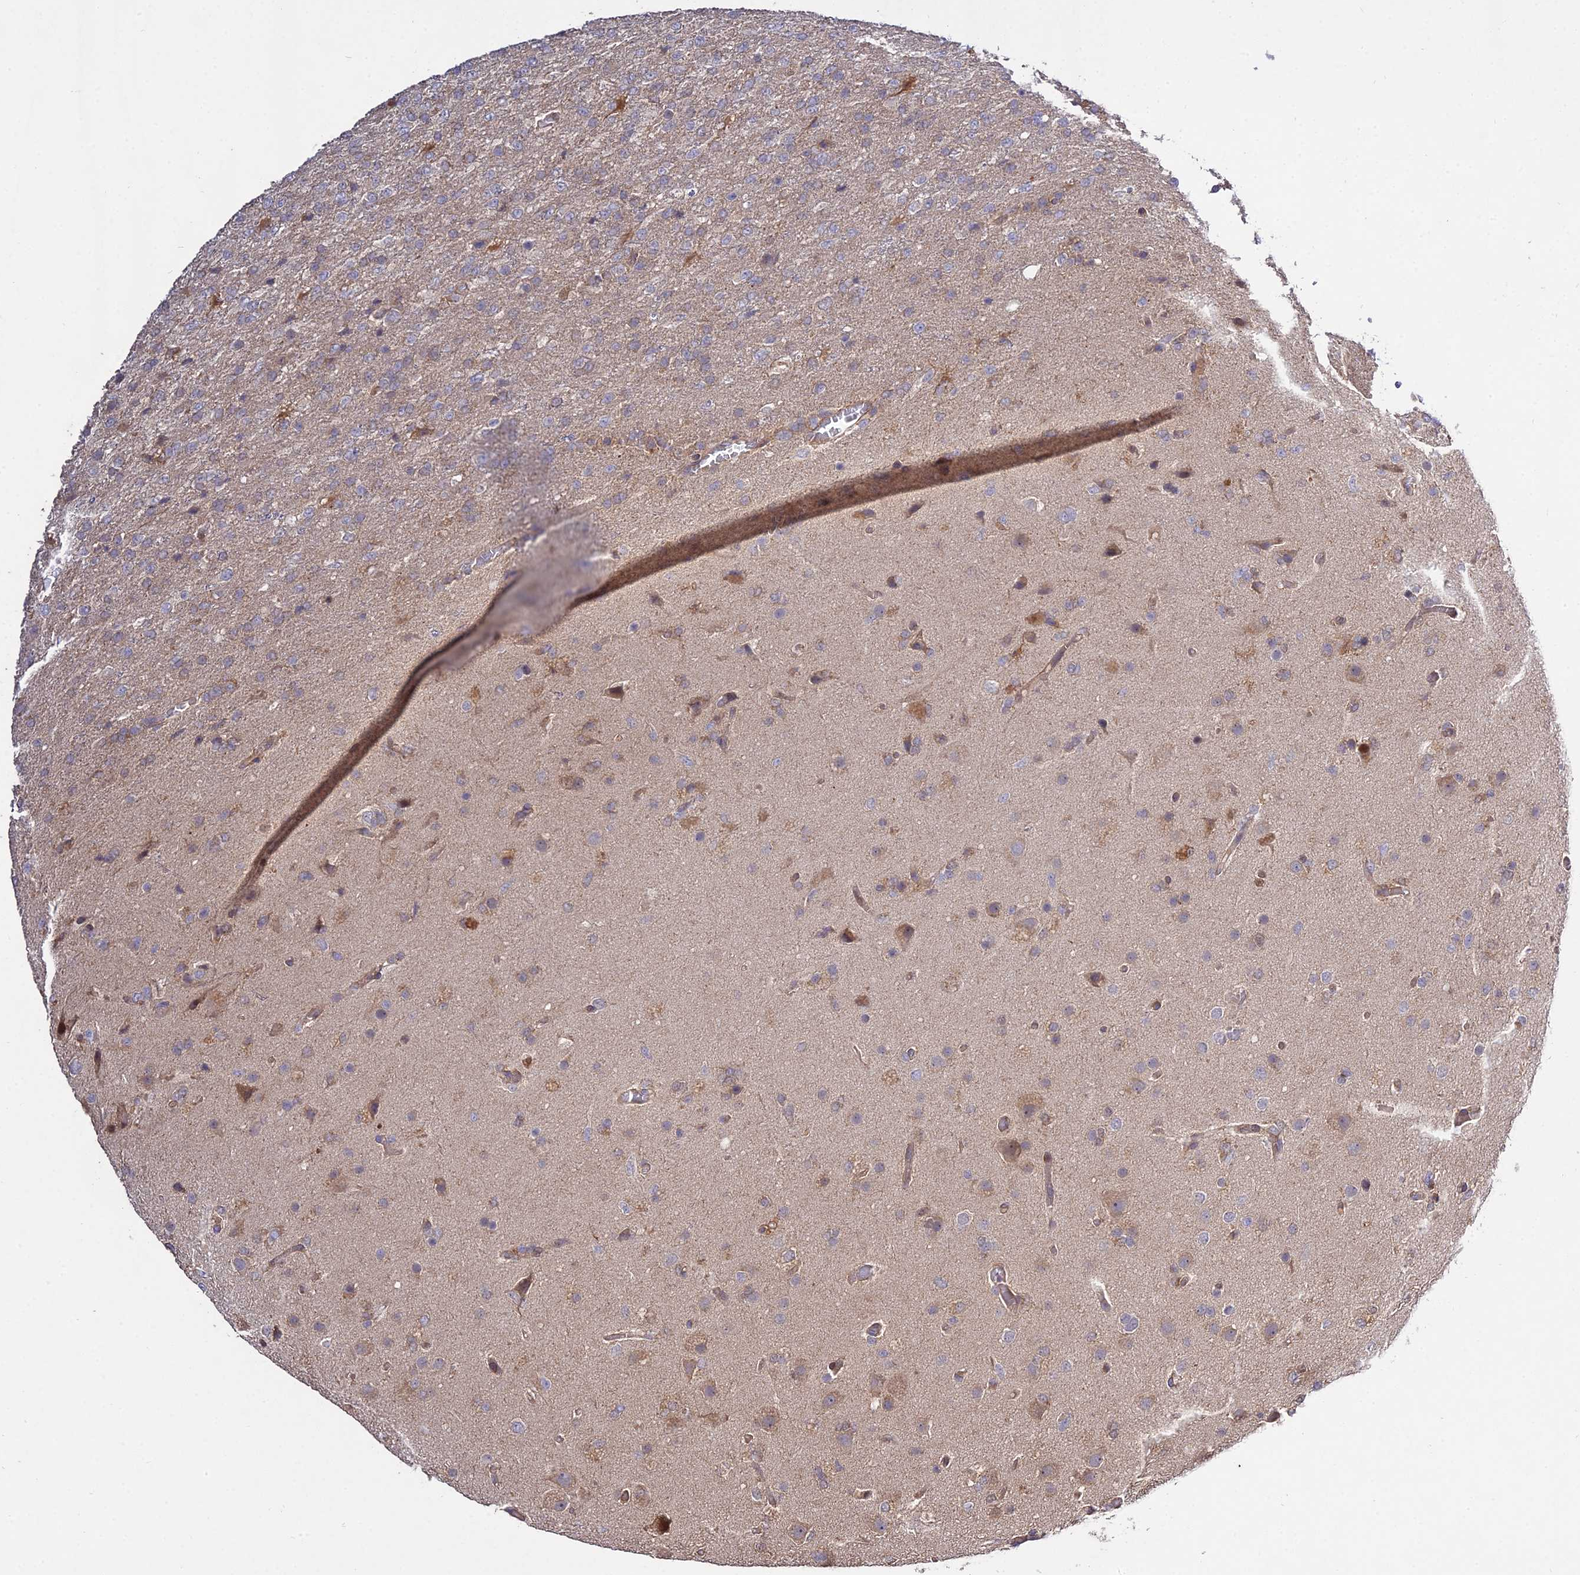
{"staining": {"intensity": "negative", "quantity": "none", "location": "none"}, "tissue": "glioma", "cell_type": "Tumor cells", "image_type": "cancer", "snomed": [{"axis": "morphology", "description": "Glioma, malignant, High grade"}, {"axis": "topography", "description": "Brain"}], "caption": "Protein analysis of high-grade glioma (malignant) displays no significant staining in tumor cells. (Stains: DAB immunohistochemistry (IHC) with hematoxylin counter stain, Microscopy: brightfield microscopy at high magnification).", "gene": "GRTP1", "patient": {"sex": "female", "age": 74}}